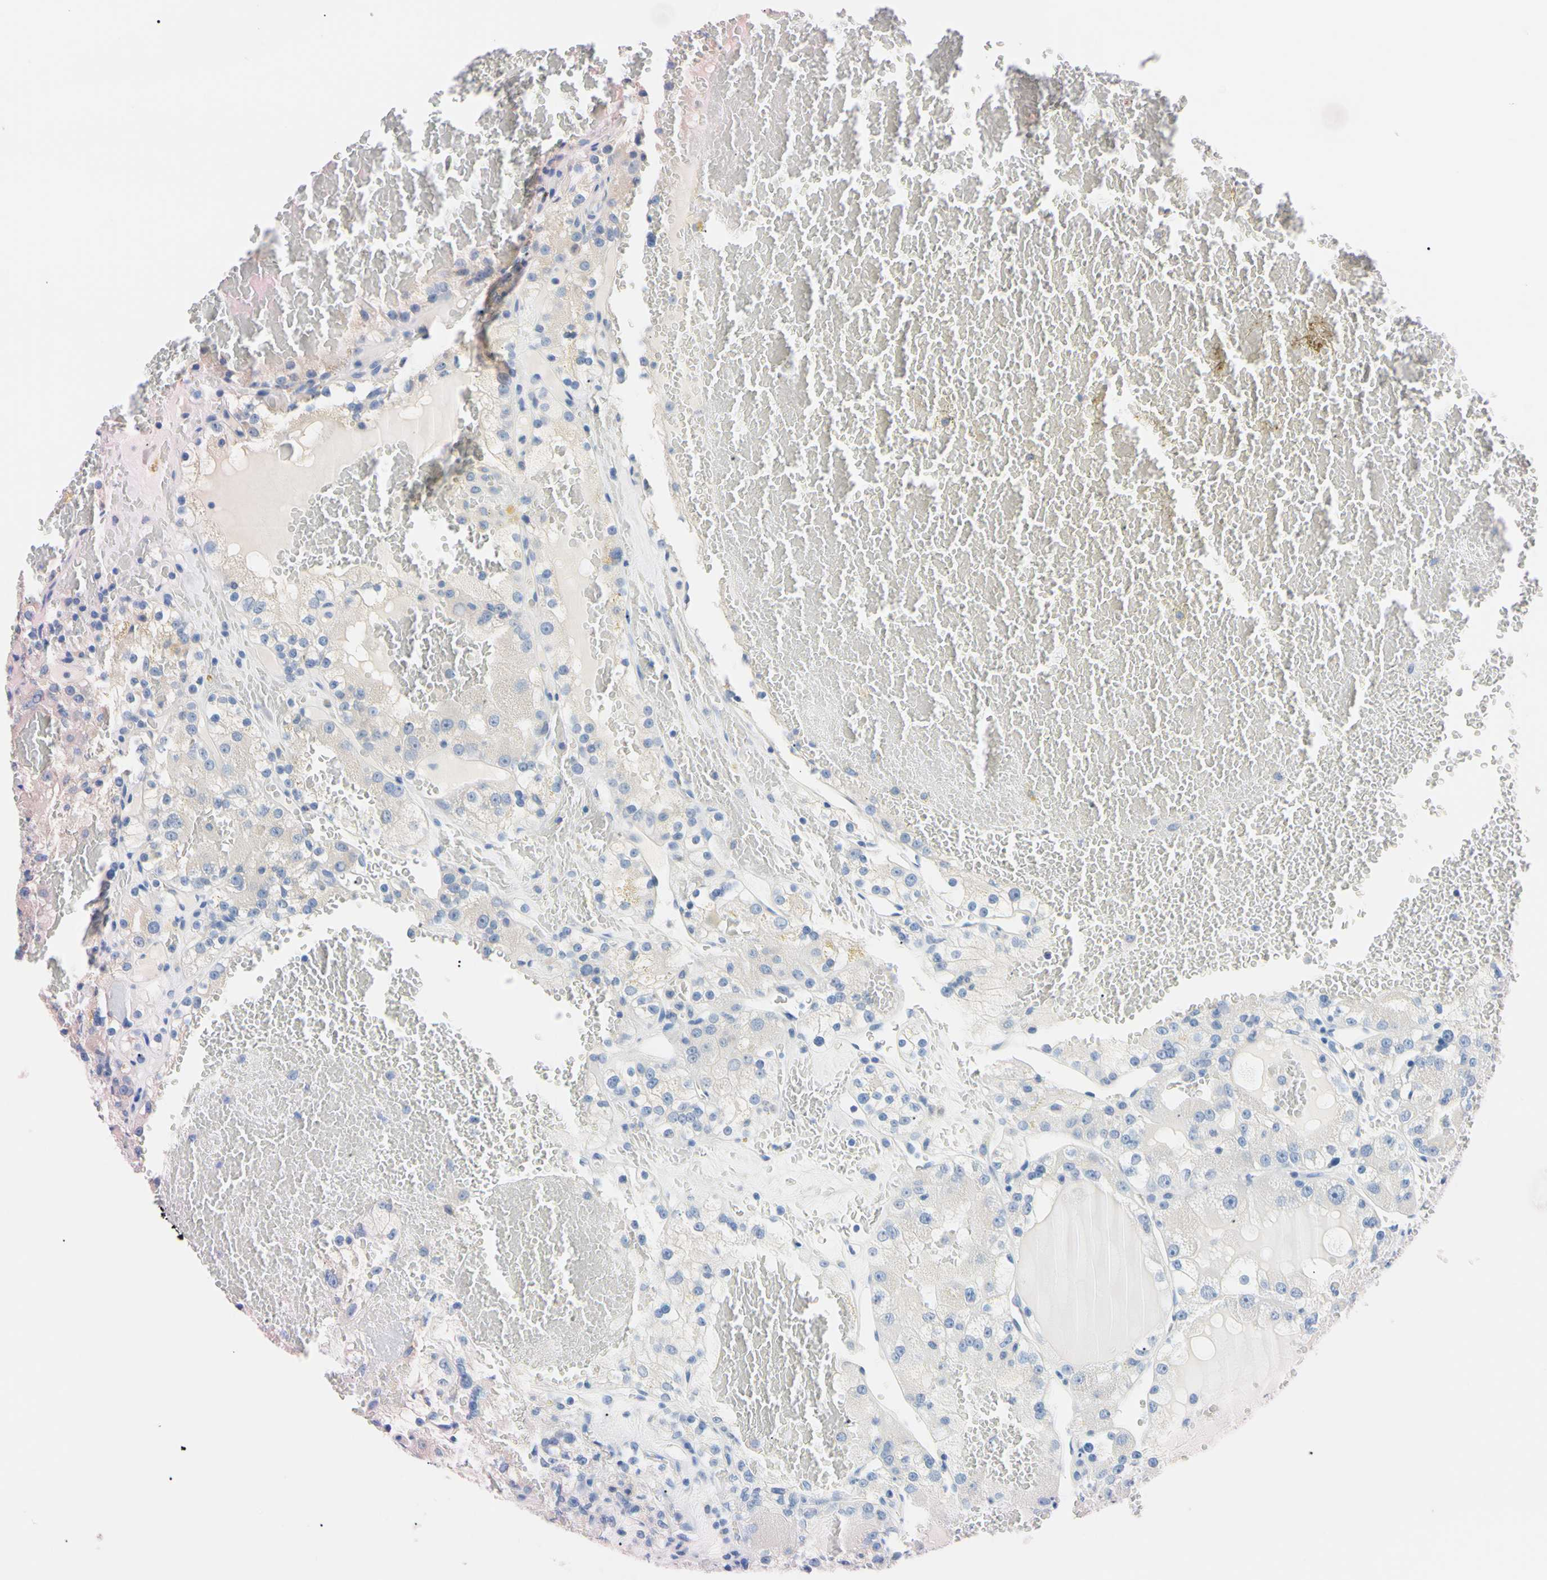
{"staining": {"intensity": "negative", "quantity": "none", "location": "none"}, "tissue": "renal cancer", "cell_type": "Tumor cells", "image_type": "cancer", "snomed": [{"axis": "morphology", "description": "Normal tissue, NOS"}, {"axis": "morphology", "description": "Adenocarcinoma, NOS"}, {"axis": "topography", "description": "Kidney"}], "caption": "Renal adenocarcinoma stained for a protein using immunohistochemistry demonstrates no expression tumor cells.", "gene": "RARS1", "patient": {"sex": "male", "age": 61}}